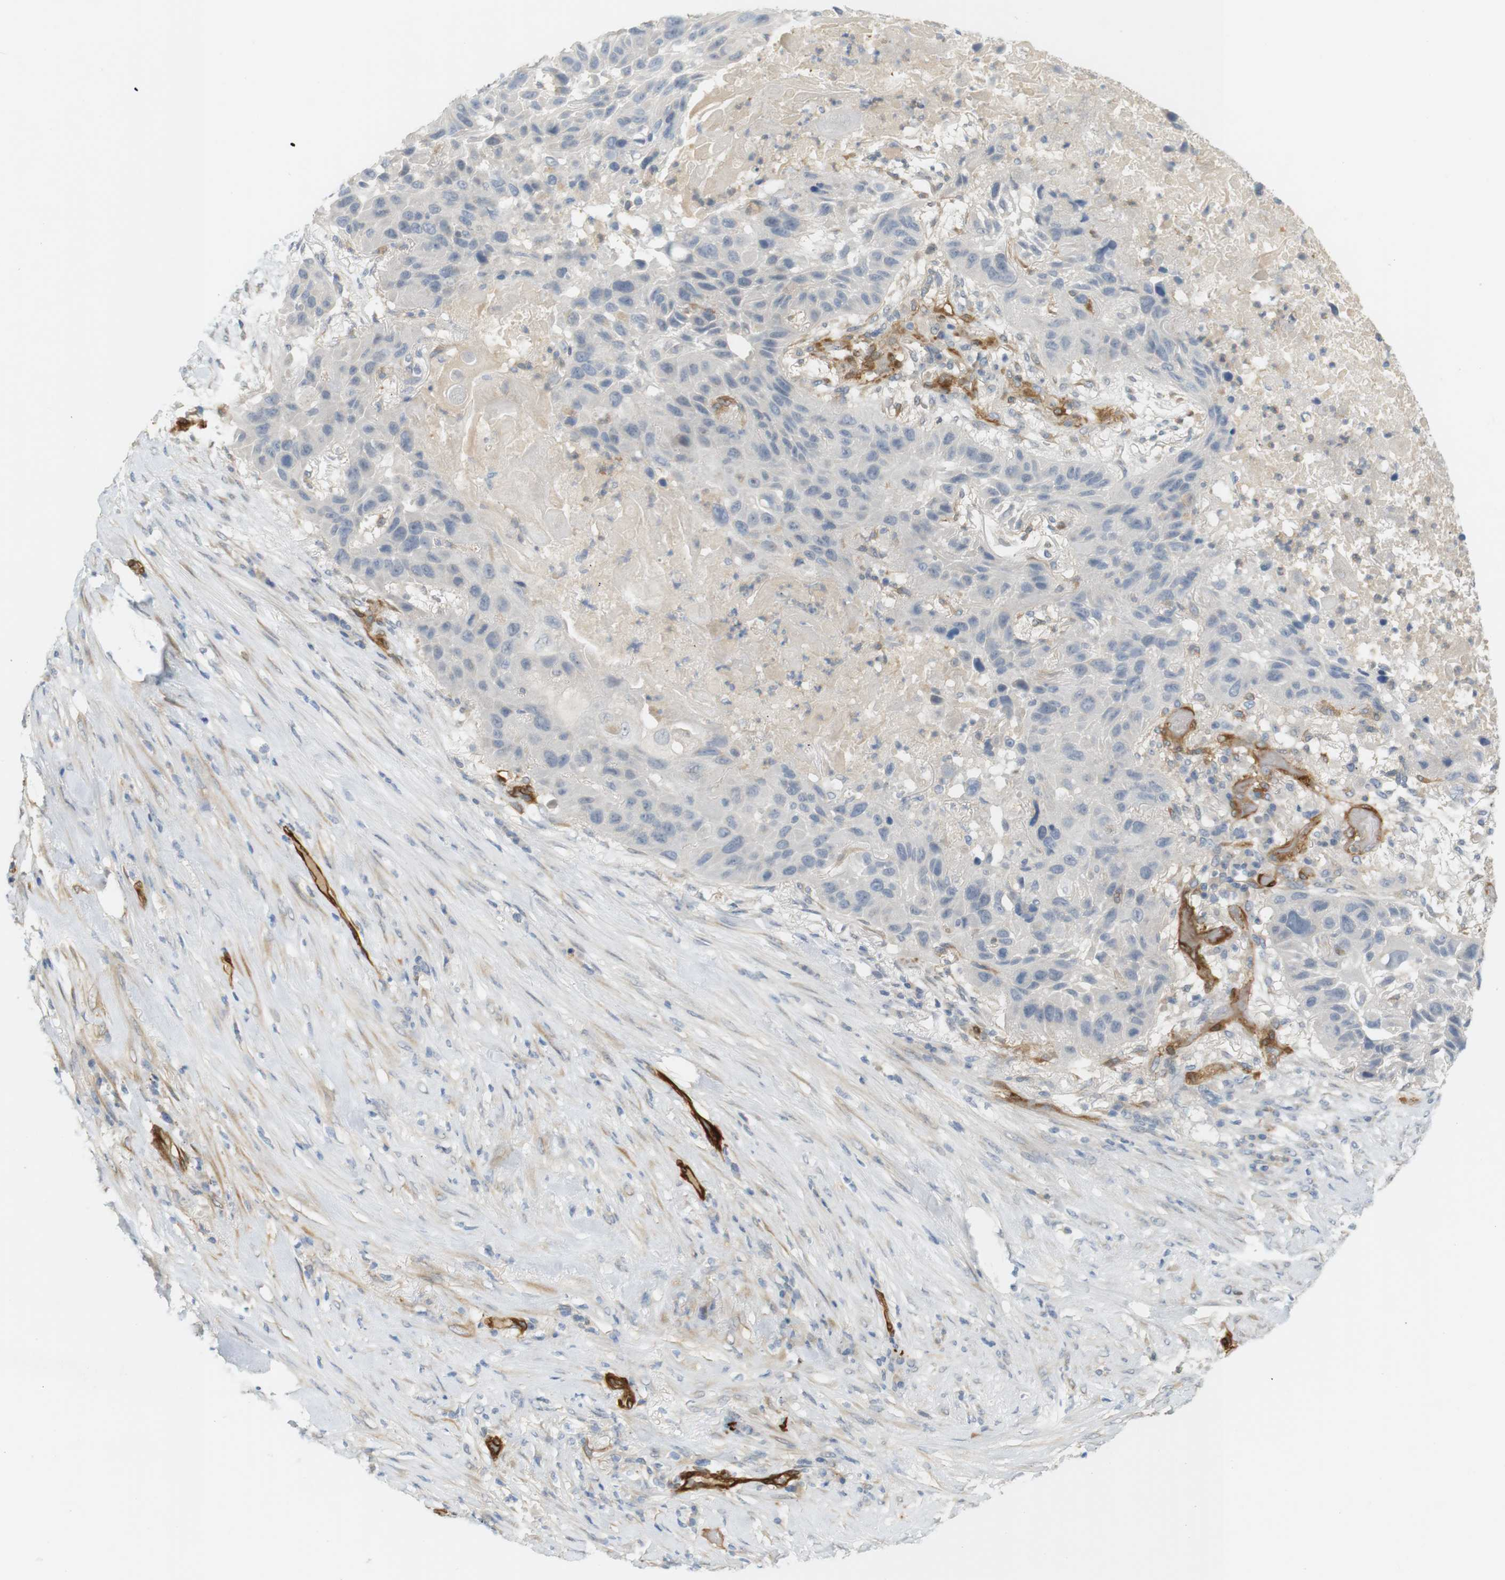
{"staining": {"intensity": "negative", "quantity": "none", "location": "none"}, "tissue": "lung cancer", "cell_type": "Tumor cells", "image_type": "cancer", "snomed": [{"axis": "morphology", "description": "Squamous cell carcinoma, NOS"}, {"axis": "topography", "description": "Lung"}], "caption": "This is a histopathology image of immunohistochemistry staining of lung cancer, which shows no staining in tumor cells.", "gene": "PDE3A", "patient": {"sex": "male", "age": 57}}